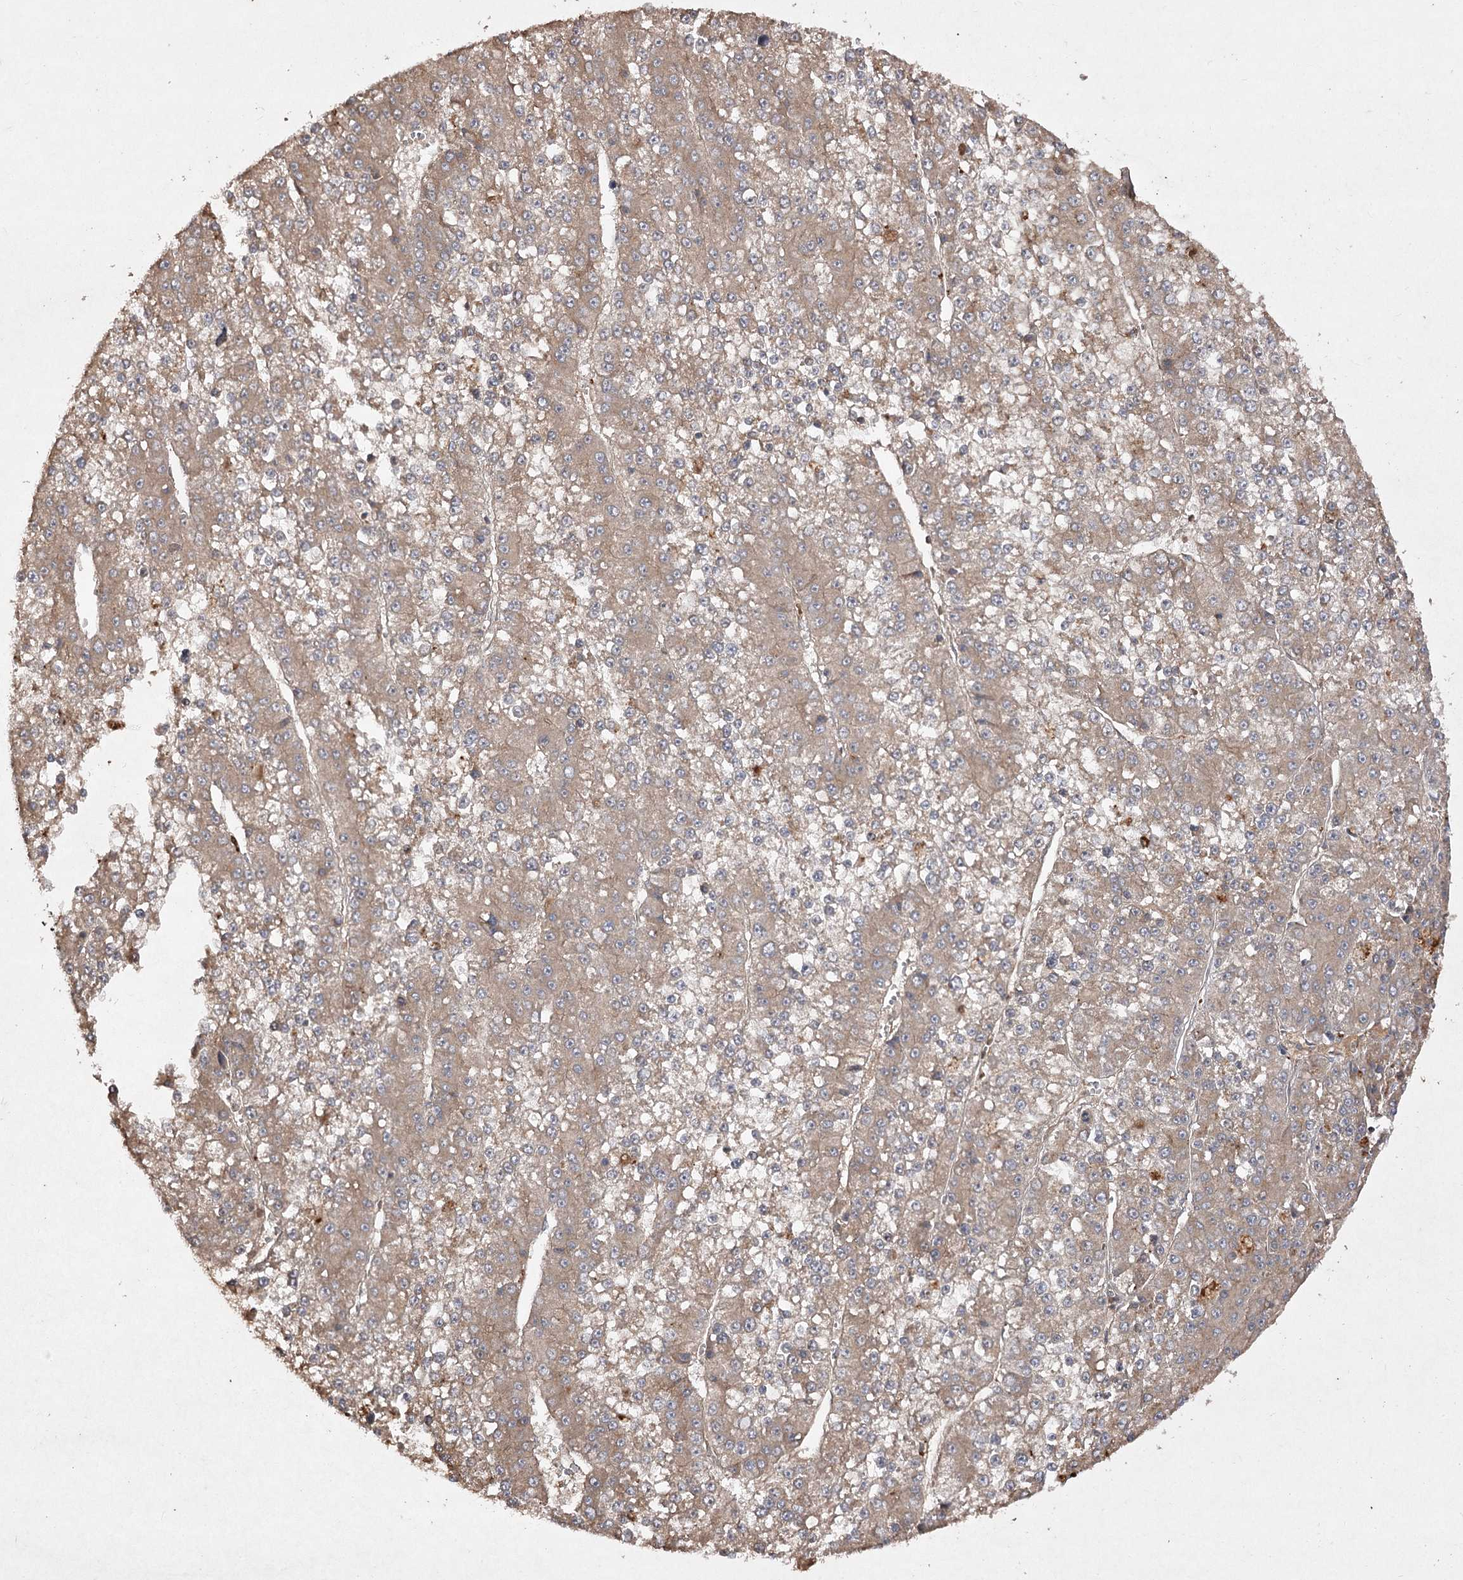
{"staining": {"intensity": "moderate", "quantity": ">75%", "location": "cytoplasmic/membranous"}, "tissue": "liver cancer", "cell_type": "Tumor cells", "image_type": "cancer", "snomed": [{"axis": "morphology", "description": "Carcinoma, Hepatocellular, NOS"}, {"axis": "topography", "description": "Liver"}], "caption": "Immunohistochemical staining of human liver cancer (hepatocellular carcinoma) demonstrates medium levels of moderate cytoplasmic/membranous protein staining in approximately >75% of tumor cells. (Brightfield microscopy of DAB IHC at high magnification).", "gene": "FANCL", "patient": {"sex": "female", "age": 73}}